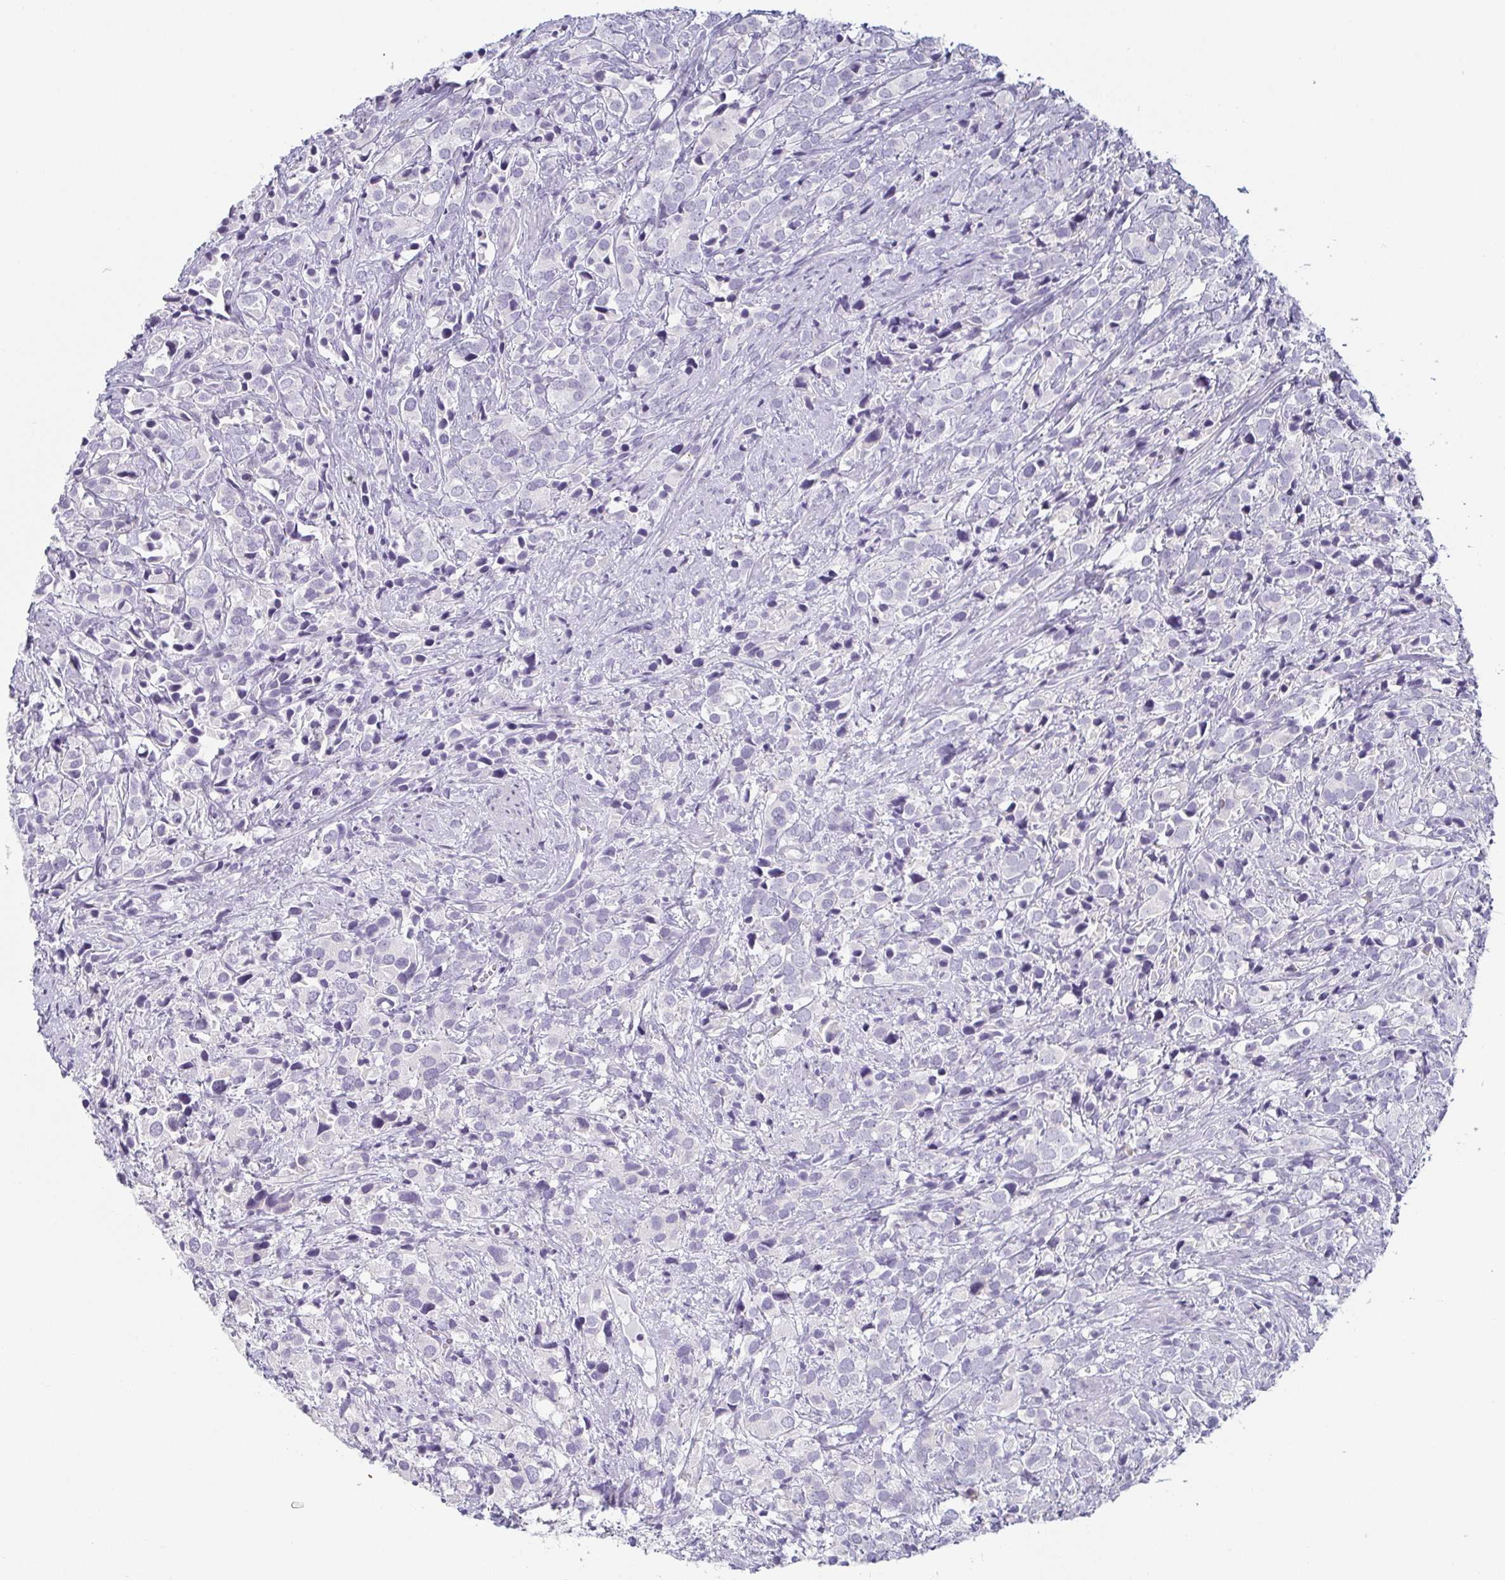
{"staining": {"intensity": "negative", "quantity": "none", "location": "none"}, "tissue": "prostate cancer", "cell_type": "Tumor cells", "image_type": "cancer", "snomed": [{"axis": "morphology", "description": "Adenocarcinoma, High grade"}, {"axis": "topography", "description": "Prostate"}], "caption": "This is an immunohistochemistry micrograph of human adenocarcinoma (high-grade) (prostate). There is no staining in tumor cells.", "gene": "PRR27", "patient": {"sex": "male", "age": 86}}